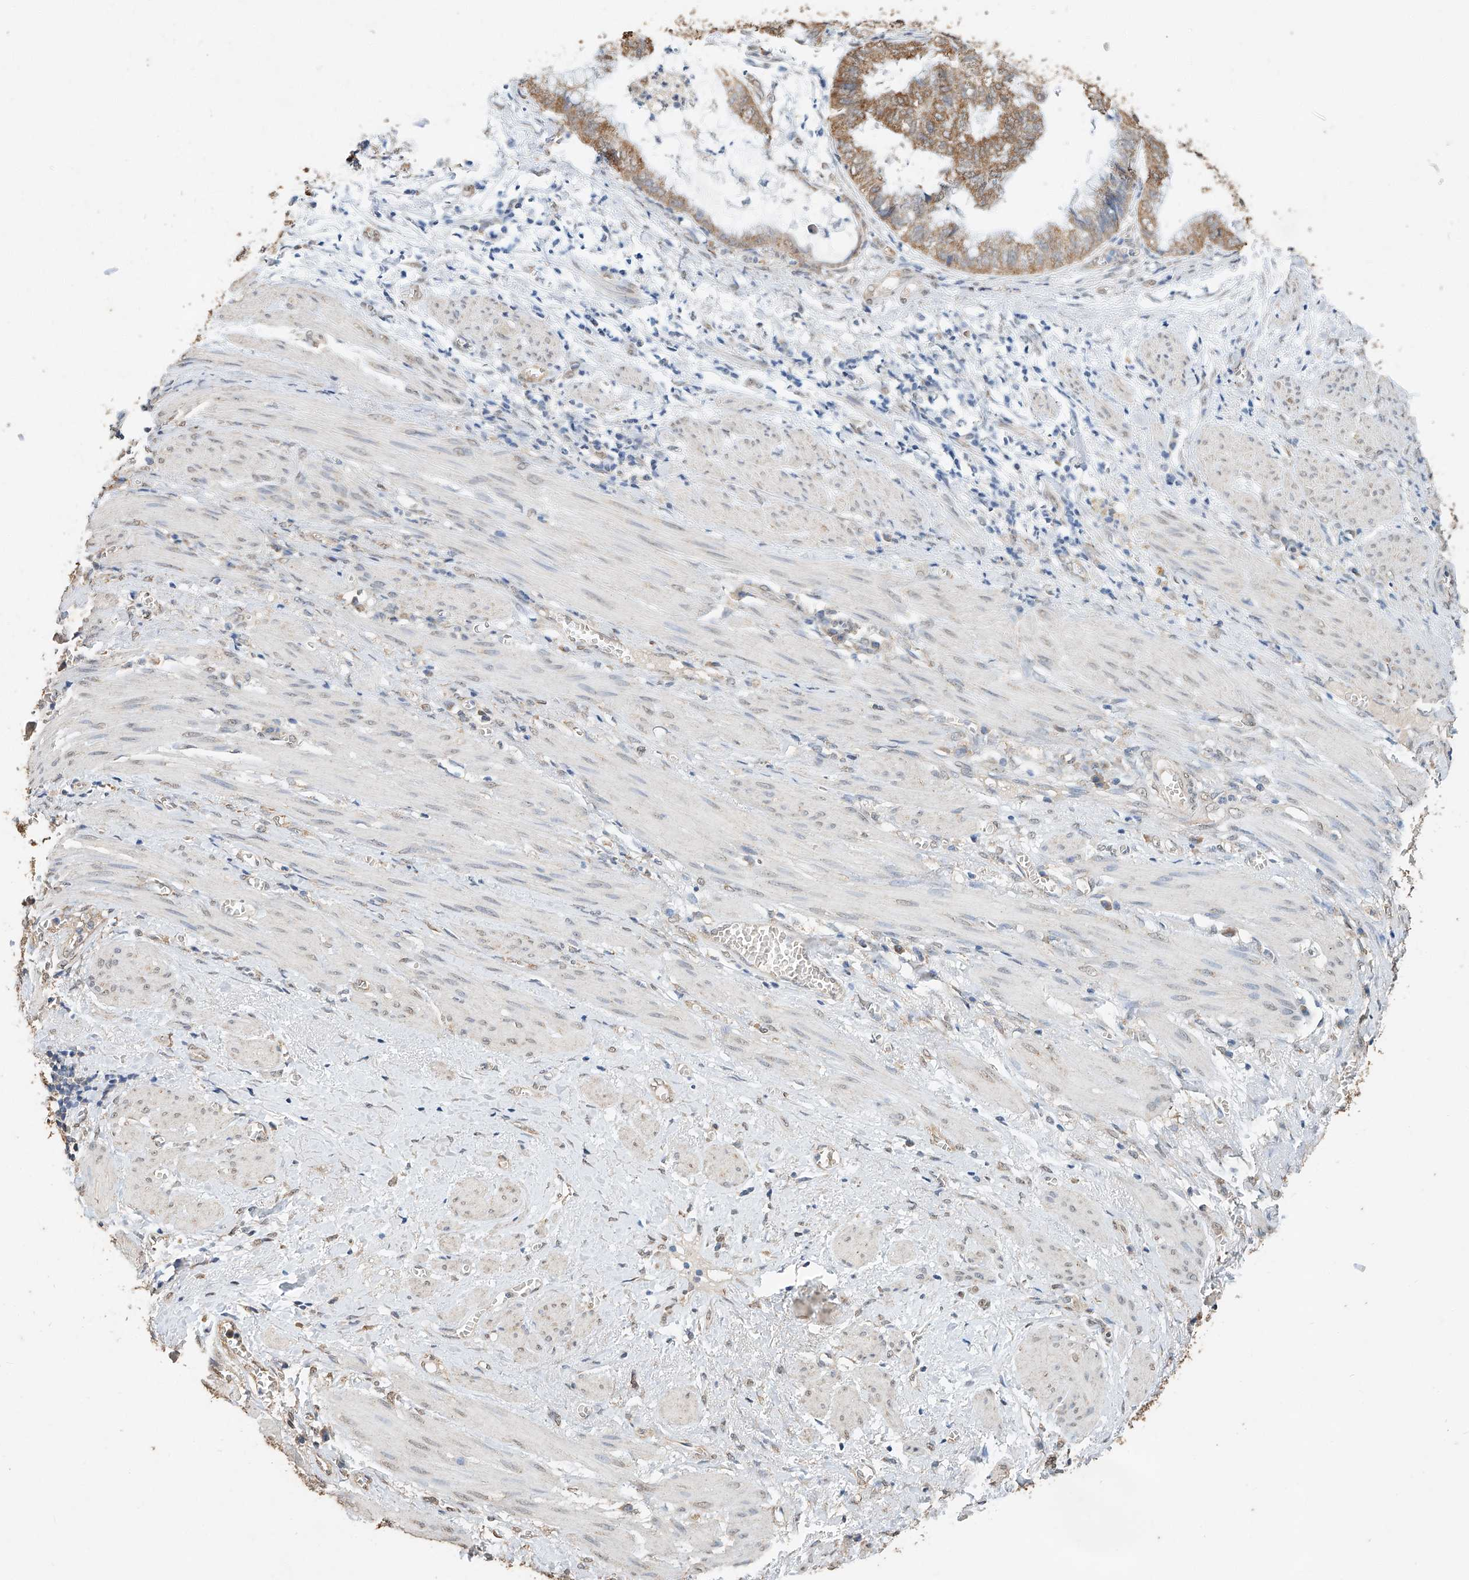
{"staining": {"intensity": "moderate", "quantity": ">75%", "location": "cytoplasmic/membranous"}, "tissue": "endometrial cancer", "cell_type": "Tumor cells", "image_type": "cancer", "snomed": [{"axis": "morphology", "description": "Necrosis, NOS"}, {"axis": "morphology", "description": "Adenocarcinoma, NOS"}, {"axis": "topography", "description": "Endometrium"}], "caption": "Human endometrial cancer stained with a brown dye reveals moderate cytoplasmic/membranous positive expression in approximately >75% of tumor cells.", "gene": "CERS4", "patient": {"sex": "female", "age": 79}}